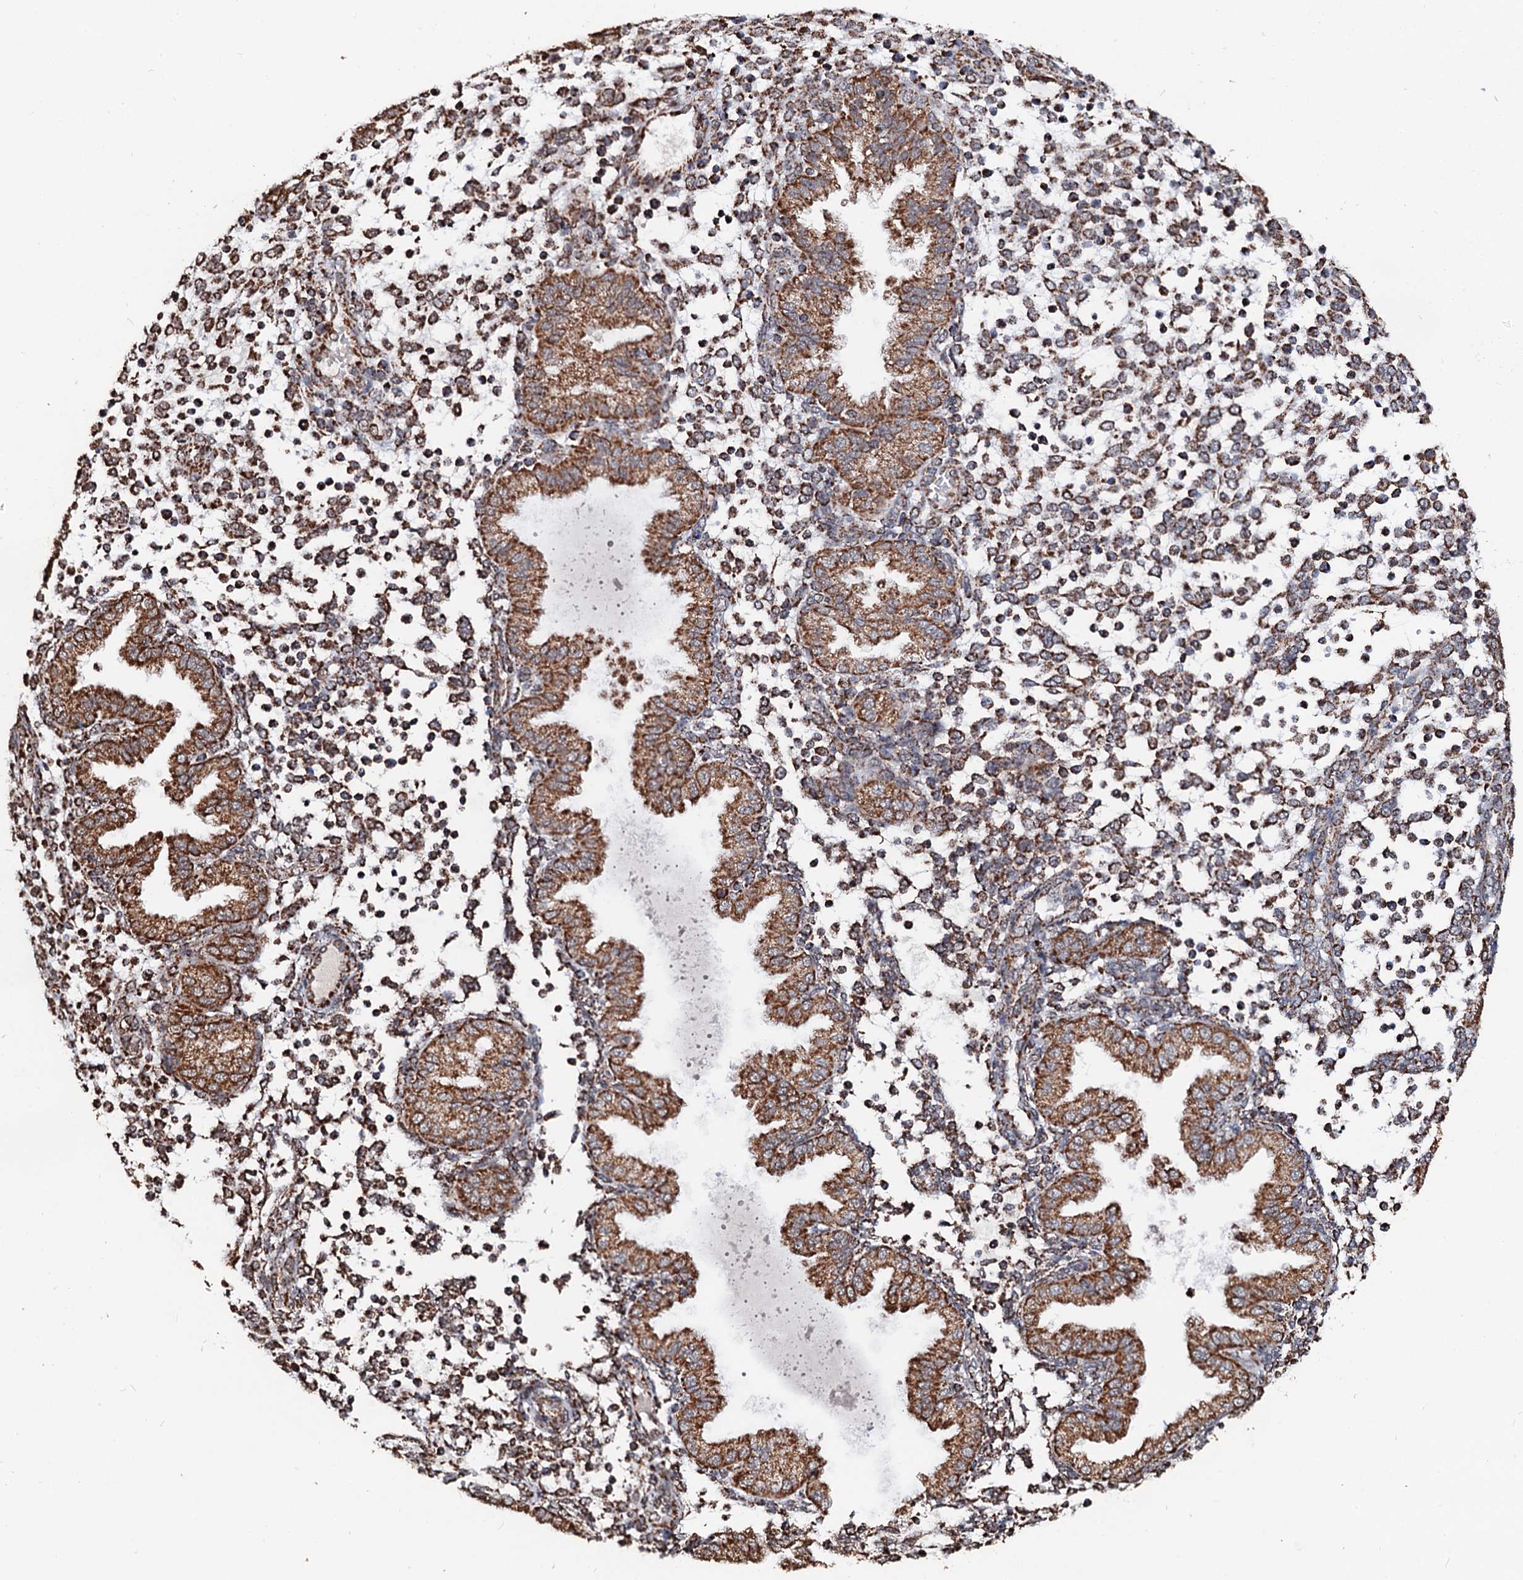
{"staining": {"intensity": "strong", "quantity": ">75%", "location": "cytoplasmic/membranous"}, "tissue": "endometrium", "cell_type": "Cells in endometrial stroma", "image_type": "normal", "snomed": [{"axis": "morphology", "description": "Normal tissue, NOS"}, {"axis": "topography", "description": "Endometrium"}], "caption": "Immunohistochemistry (DAB) staining of benign human endometrium demonstrates strong cytoplasmic/membranous protein positivity in about >75% of cells in endometrial stroma. Nuclei are stained in blue.", "gene": "SECISBP2L", "patient": {"sex": "female", "age": 53}}